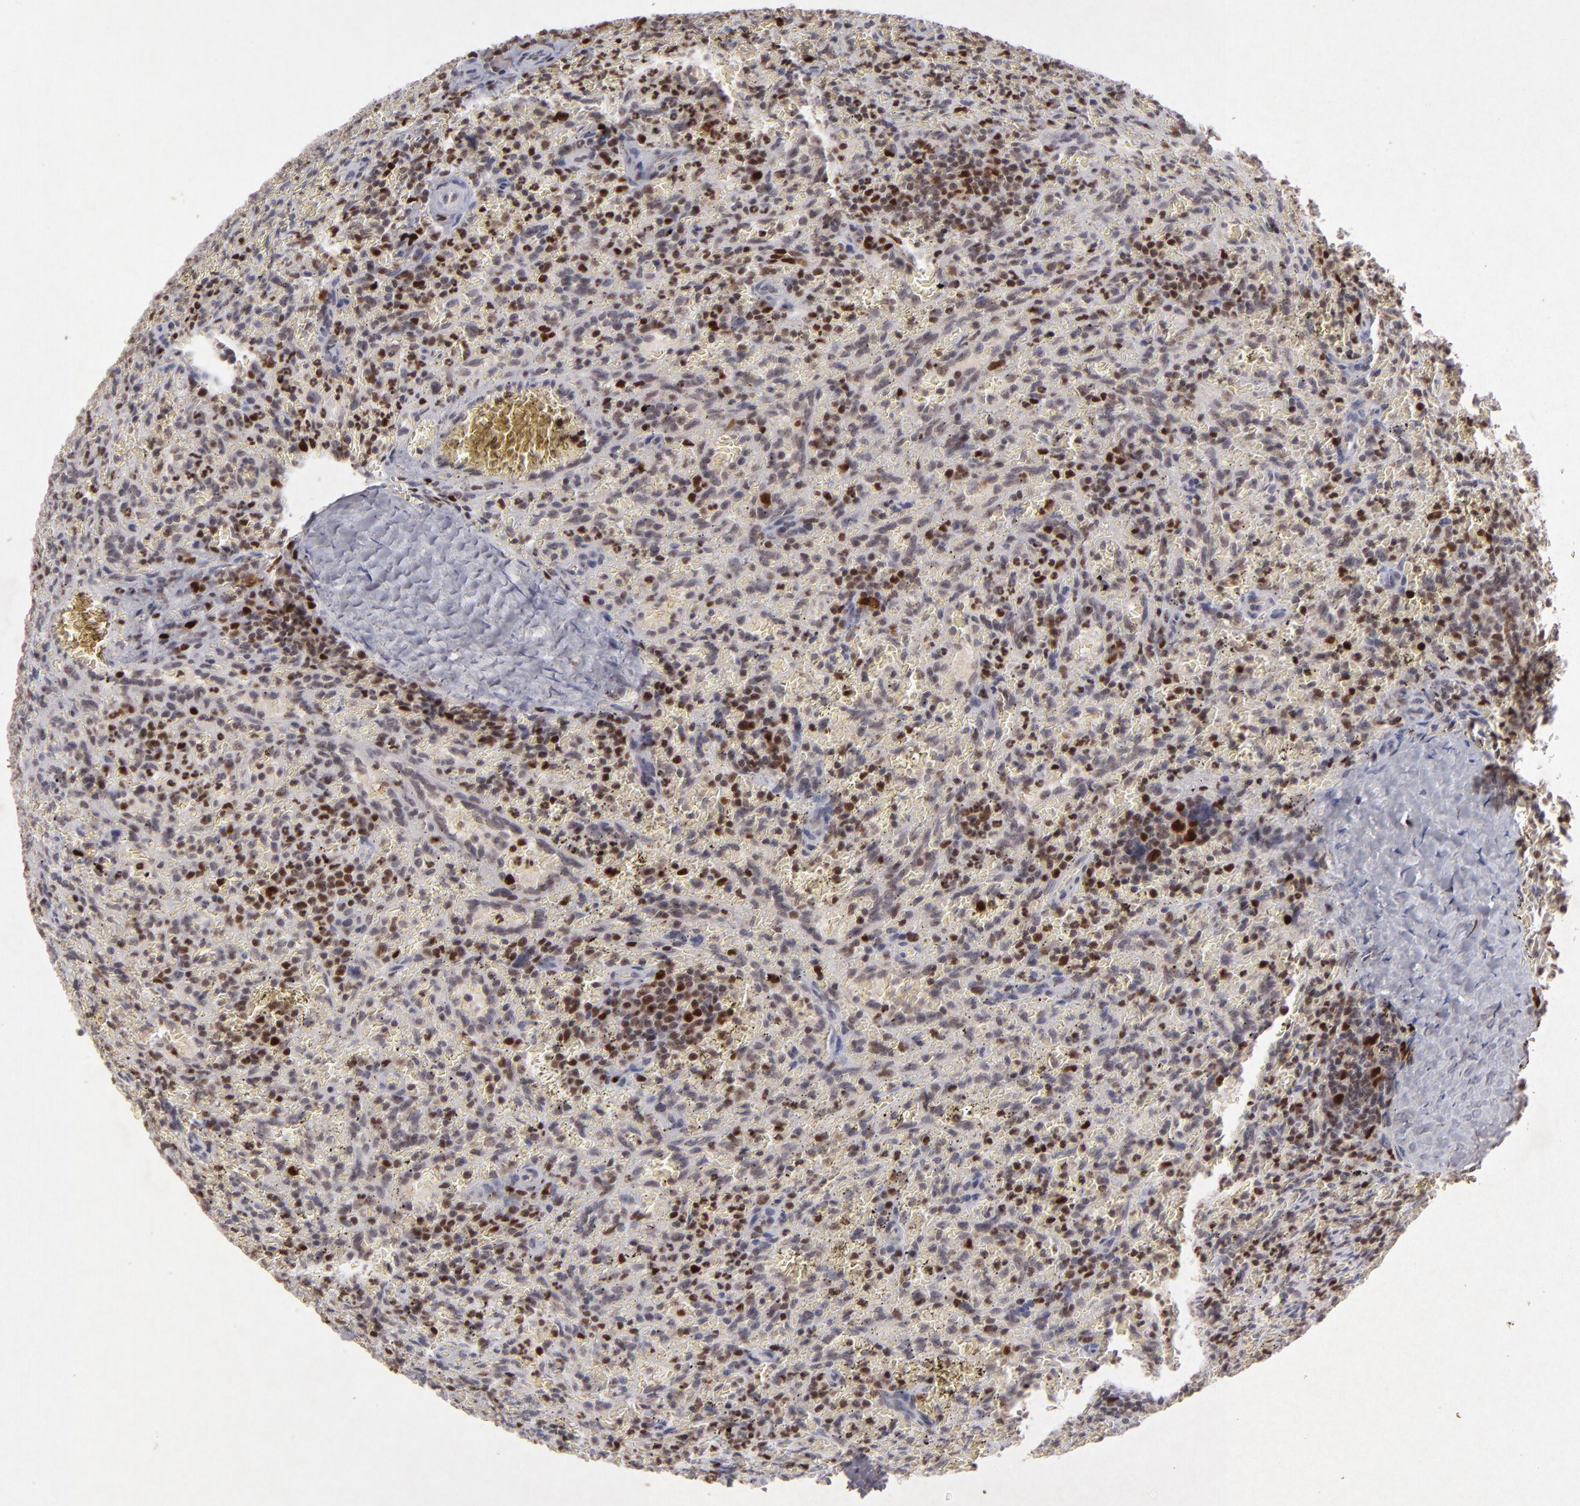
{"staining": {"intensity": "strong", "quantity": "25%-75%", "location": "nuclear"}, "tissue": "lymphoma", "cell_type": "Tumor cells", "image_type": "cancer", "snomed": [{"axis": "morphology", "description": "Malignant lymphoma, non-Hodgkin's type, Low grade"}, {"axis": "topography", "description": "Spleen"}], "caption": "Immunohistochemical staining of human lymphoma displays high levels of strong nuclear expression in approximately 25%-75% of tumor cells.", "gene": "FEN1", "patient": {"sex": "female", "age": 64}}